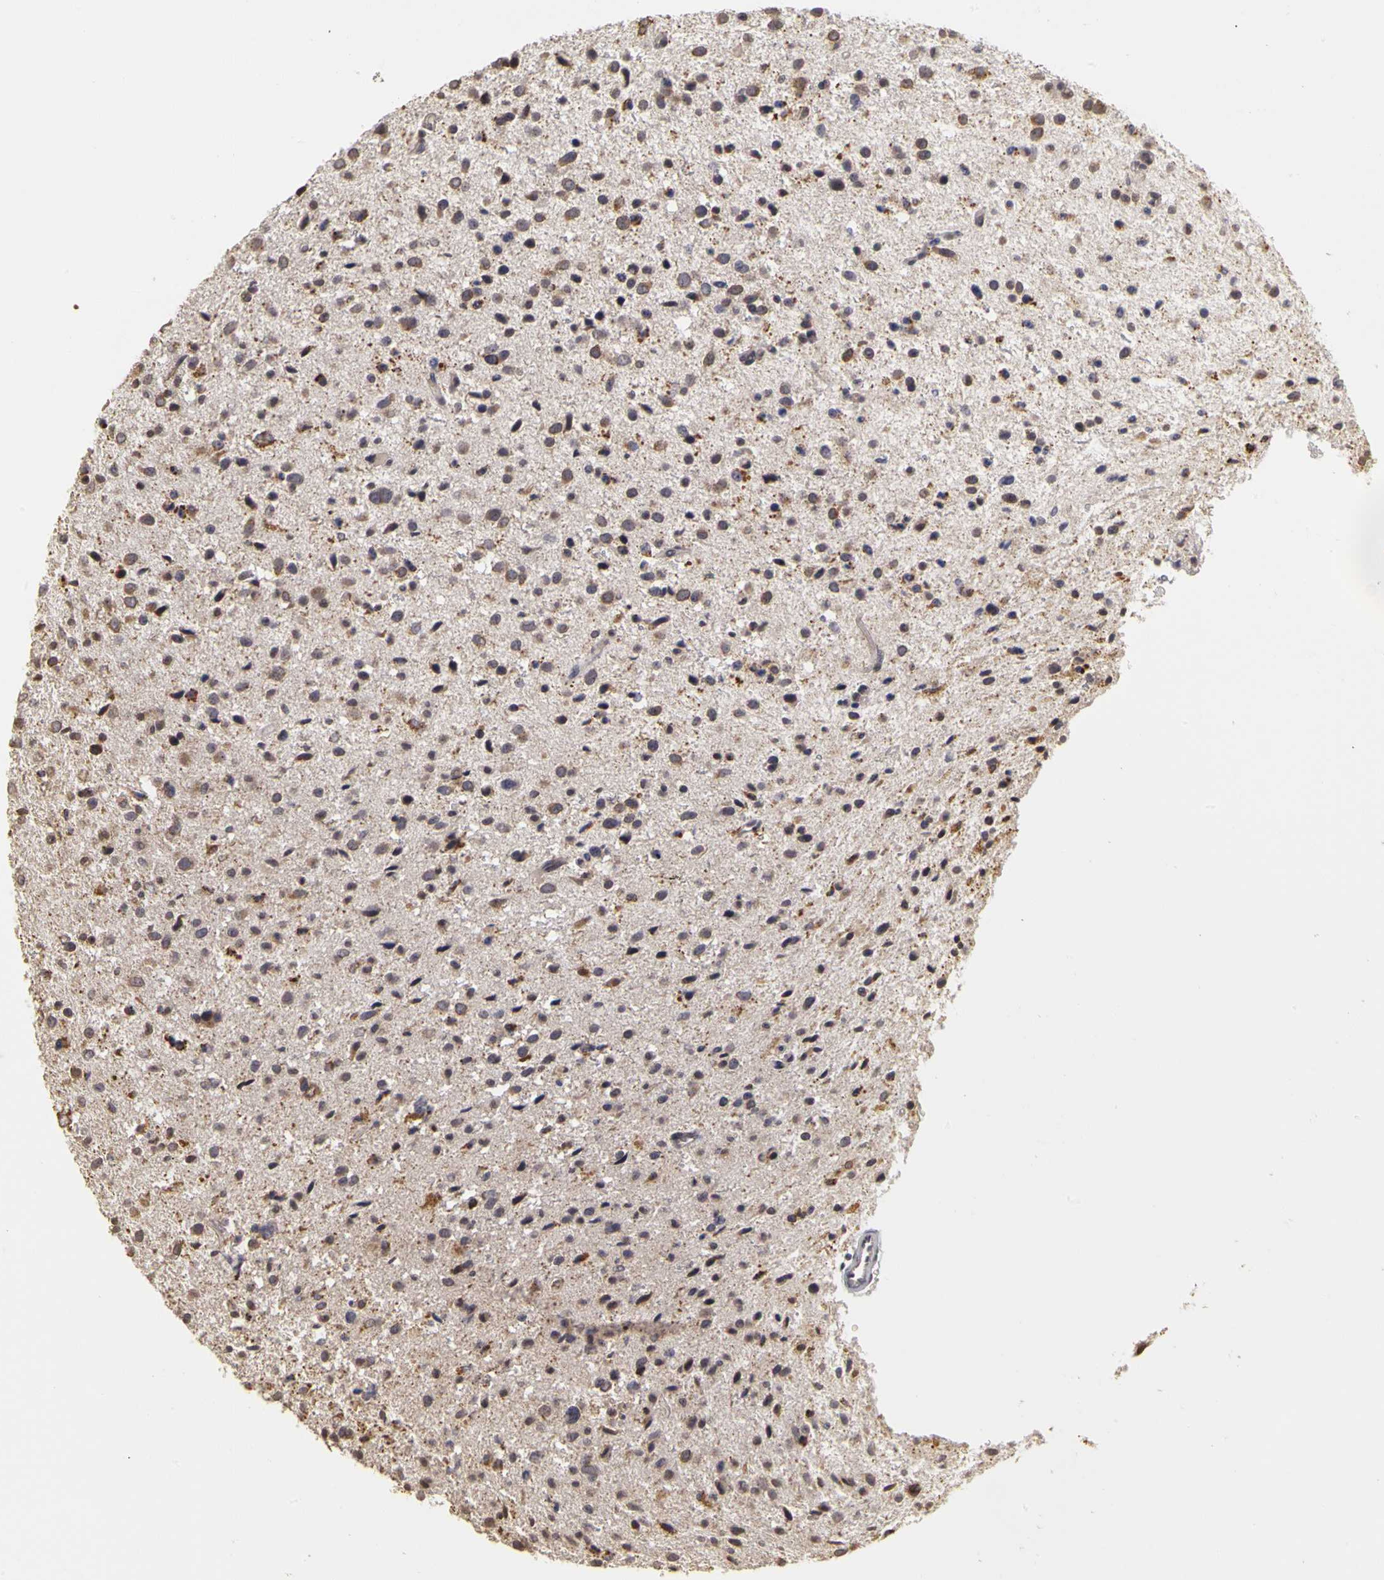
{"staining": {"intensity": "weak", "quantity": "25%-75%", "location": "cytoplasmic/membranous"}, "tissue": "glioma", "cell_type": "Tumor cells", "image_type": "cancer", "snomed": [{"axis": "morphology", "description": "Glioma, malignant, Low grade"}, {"axis": "topography", "description": "Brain"}], "caption": "Immunohistochemistry (DAB) staining of human malignant glioma (low-grade) exhibits weak cytoplasmic/membranous protein positivity in approximately 25%-75% of tumor cells.", "gene": "FRMD7", "patient": {"sex": "female", "age": 46}}